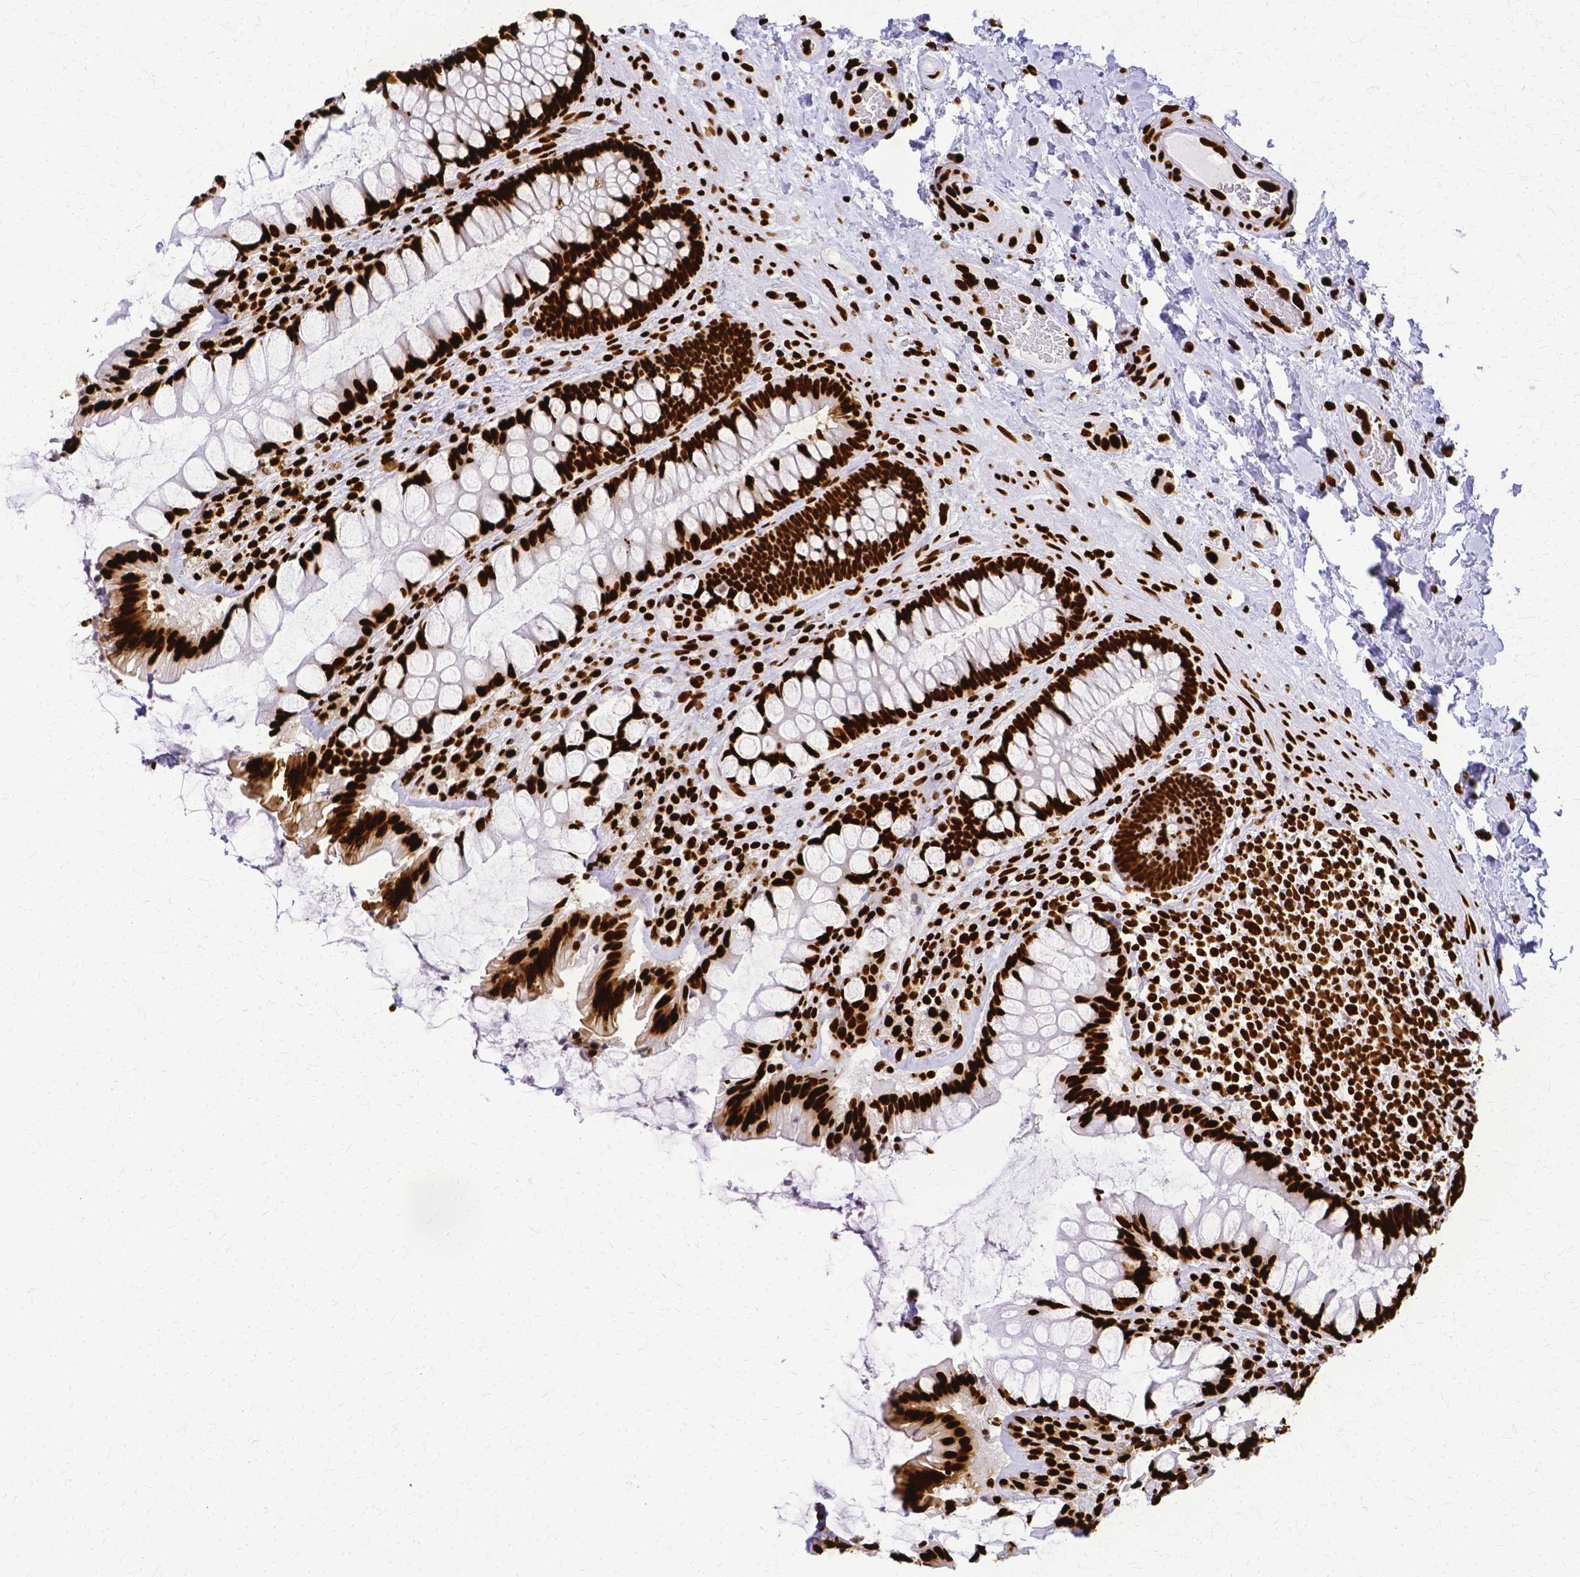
{"staining": {"intensity": "strong", "quantity": ">75%", "location": "nuclear"}, "tissue": "rectum", "cell_type": "Glandular cells", "image_type": "normal", "snomed": [{"axis": "morphology", "description": "Normal tissue, NOS"}, {"axis": "topography", "description": "Rectum"}], "caption": "Immunohistochemistry photomicrograph of benign rectum: human rectum stained using immunohistochemistry (IHC) demonstrates high levels of strong protein expression localized specifically in the nuclear of glandular cells, appearing as a nuclear brown color.", "gene": "SFPQ", "patient": {"sex": "female", "age": 58}}